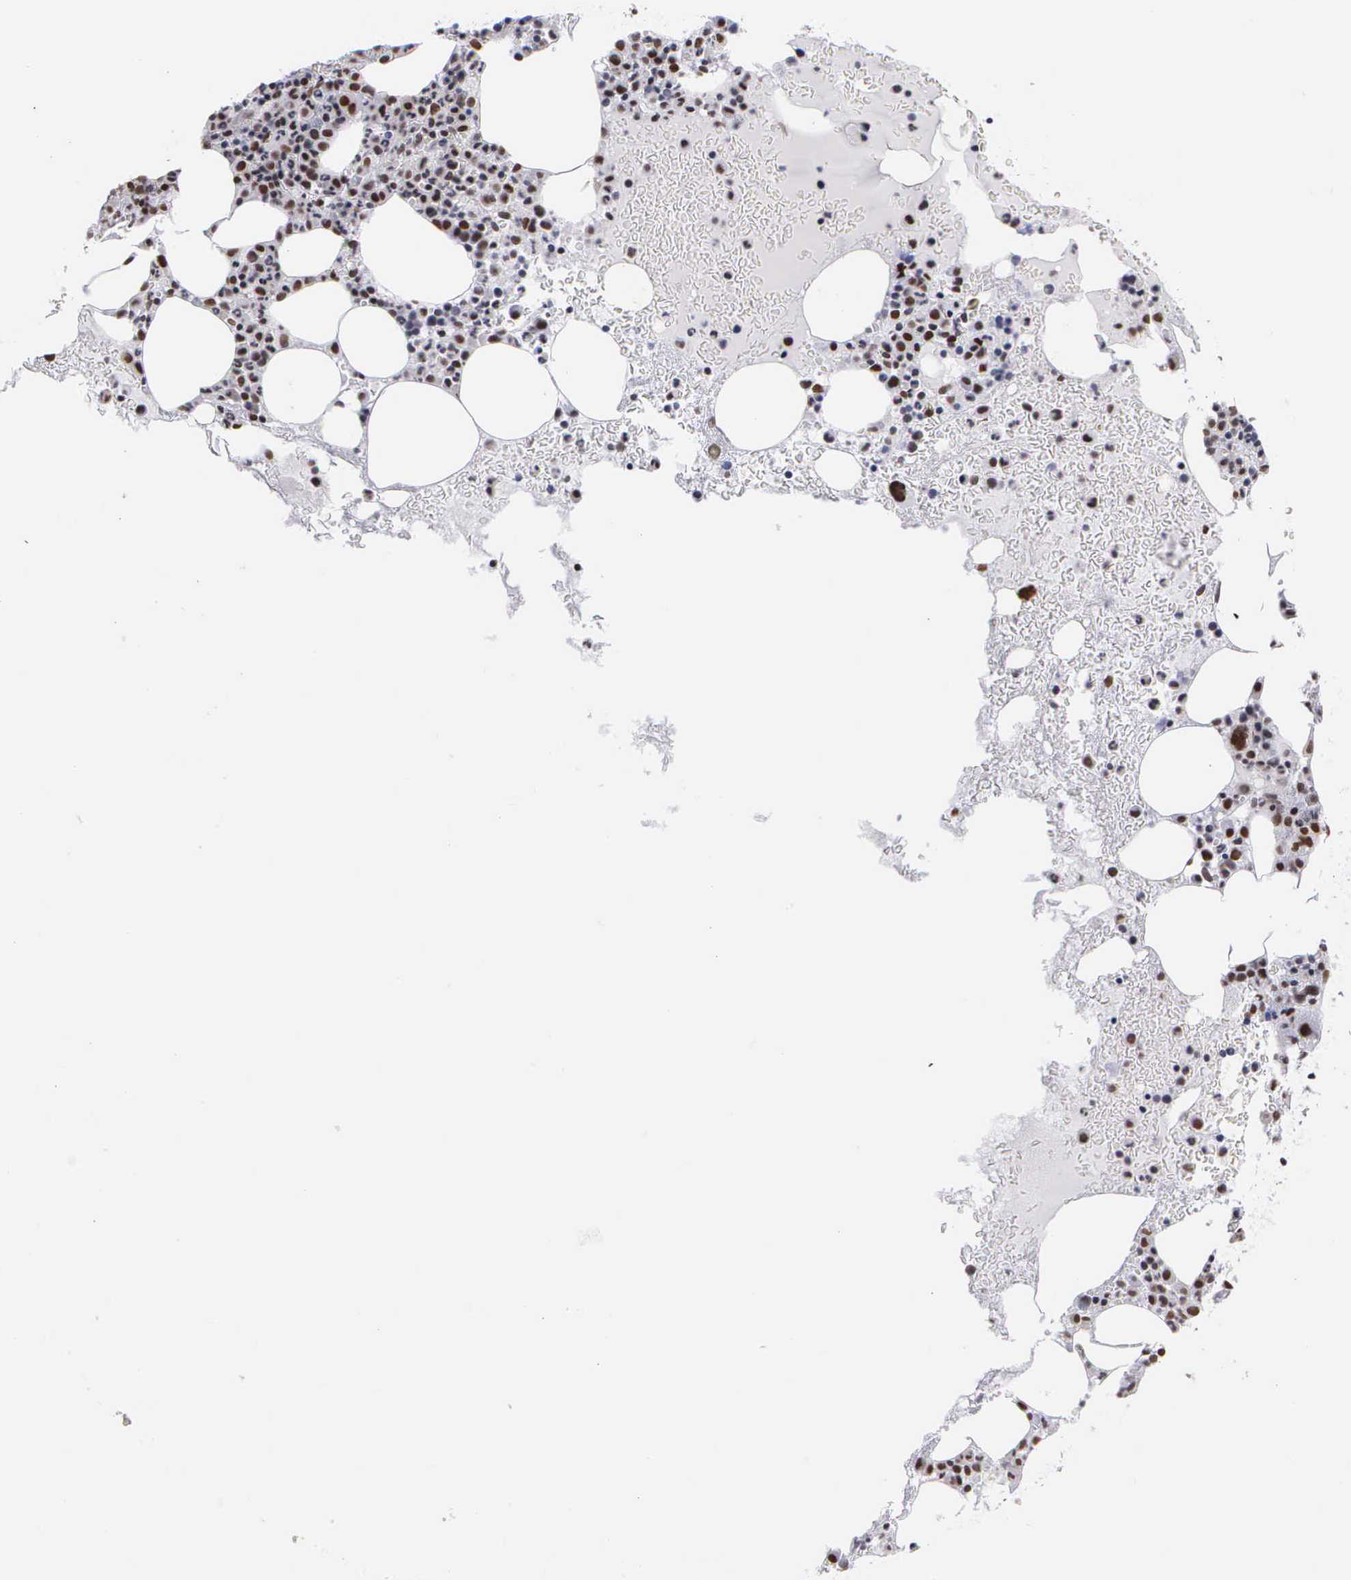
{"staining": {"intensity": "strong", "quantity": ">75%", "location": "nuclear"}, "tissue": "bone marrow", "cell_type": "Hematopoietic cells", "image_type": "normal", "snomed": [{"axis": "morphology", "description": "Normal tissue, NOS"}, {"axis": "topography", "description": "Bone marrow"}], "caption": "Immunohistochemistry (IHC) (DAB (3,3'-diaminobenzidine)) staining of benign bone marrow displays strong nuclear protein staining in approximately >75% of hematopoietic cells. The protein is stained brown, and the nuclei are stained in blue (DAB IHC with brightfield microscopy, high magnification).", "gene": "CSTF2", "patient": {"sex": "female", "age": 88}}